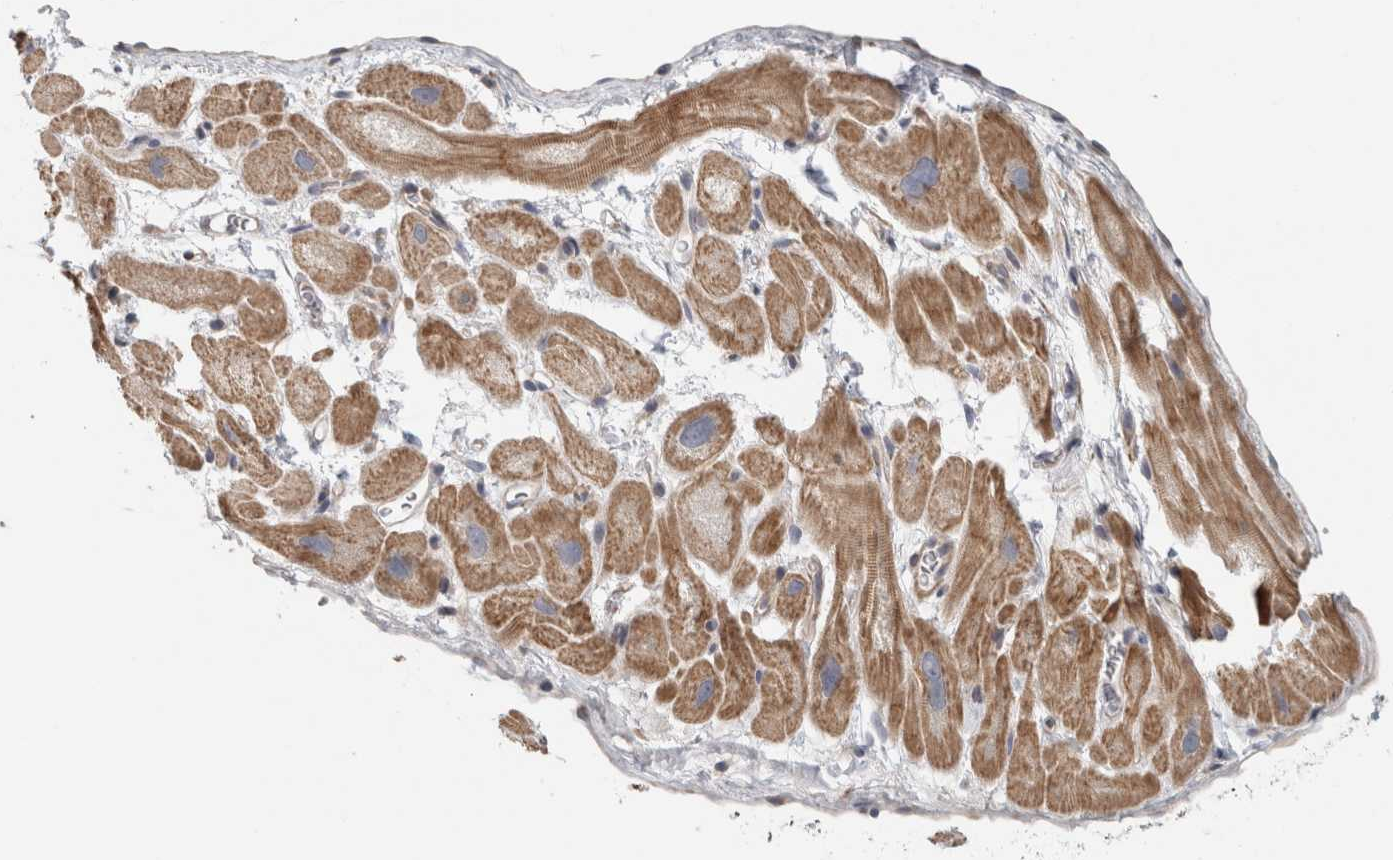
{"staining": {"intensity": "moderate", "quantity": ">75%", "location": "cytoplasmic/membranous"}, "tissue": "heart muscle", "cell_type": "Cardiomyocytes", "image_type": "normal", "snomed": [{"axis": "morphology", "description": "Normal tissue, NOS"}, {"axis": "topography", "description": "Heart"}], "caption": "This micrograph shows immunohistochemistry staining of unremarkable heart muscle, with medium moderate cytoplasmic/membranous expression in about >75% of cardiomyocytes.", "gene": "ZNF804B", "patient": {"sex": "male", "age": 49}}